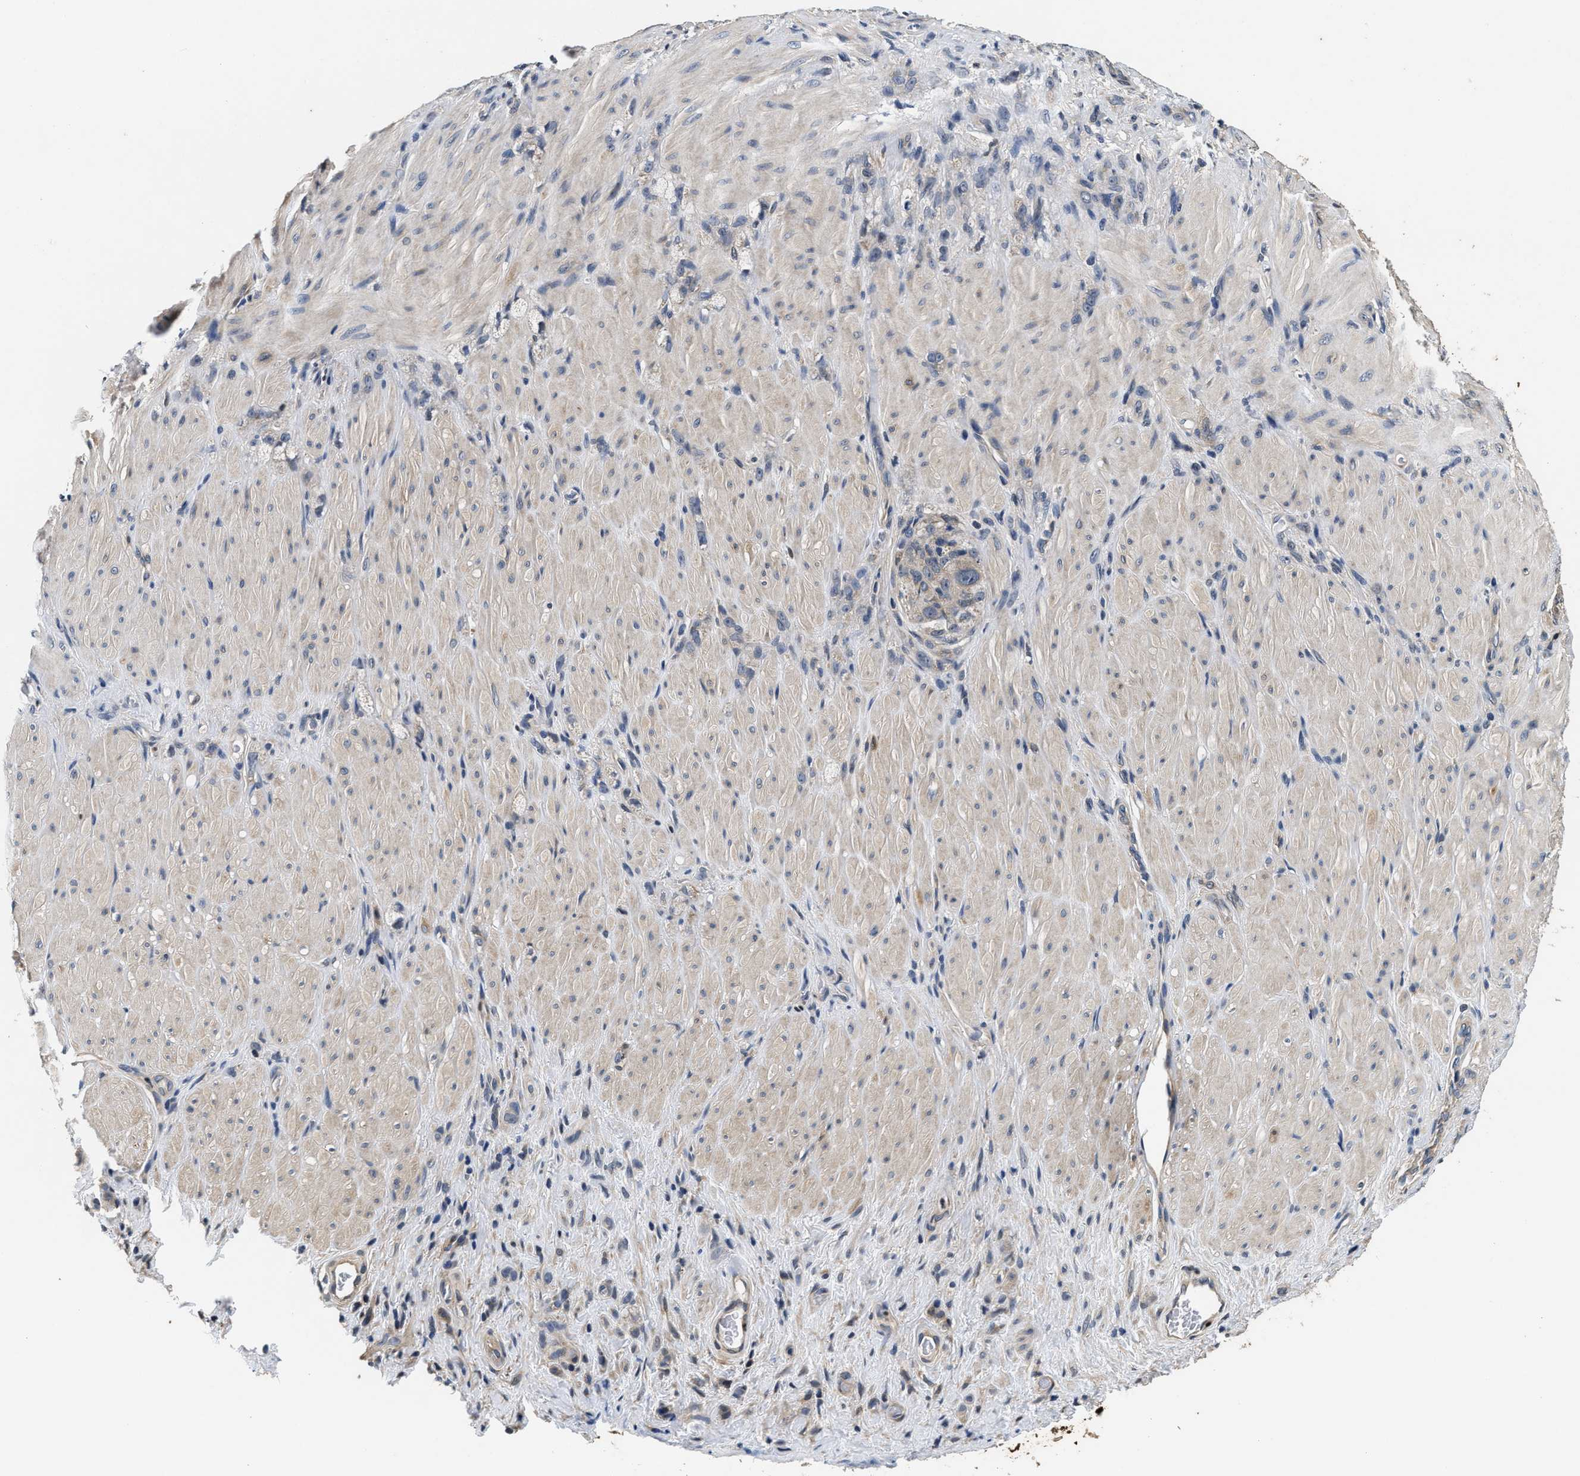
{"staining": {"intensity": "negative", "quantity": "none", "location": "none"}, "tissue": "stomach cancer", "cell_type": "Tumor cells", "image_type": "cancer", "snomed": [{"axis": "morphology", "description": "Normal tissue, NOS"}, {"axis": "morphology", "description": "Adenocarcinoma, NOS"}, {"axis": "topography", "description": "Stomach"}], "caption": "A histopathology image of human stomach cancer (adenocarcinoma) is negative for staining in tumor cells. Brightfield microscopy of immunohistochemistry stained with DAB (brown) and hematoxylin (blue), captured at high magnification.", "gene": "PHPT1", "patient": {"sex": "male", "age": 82}}